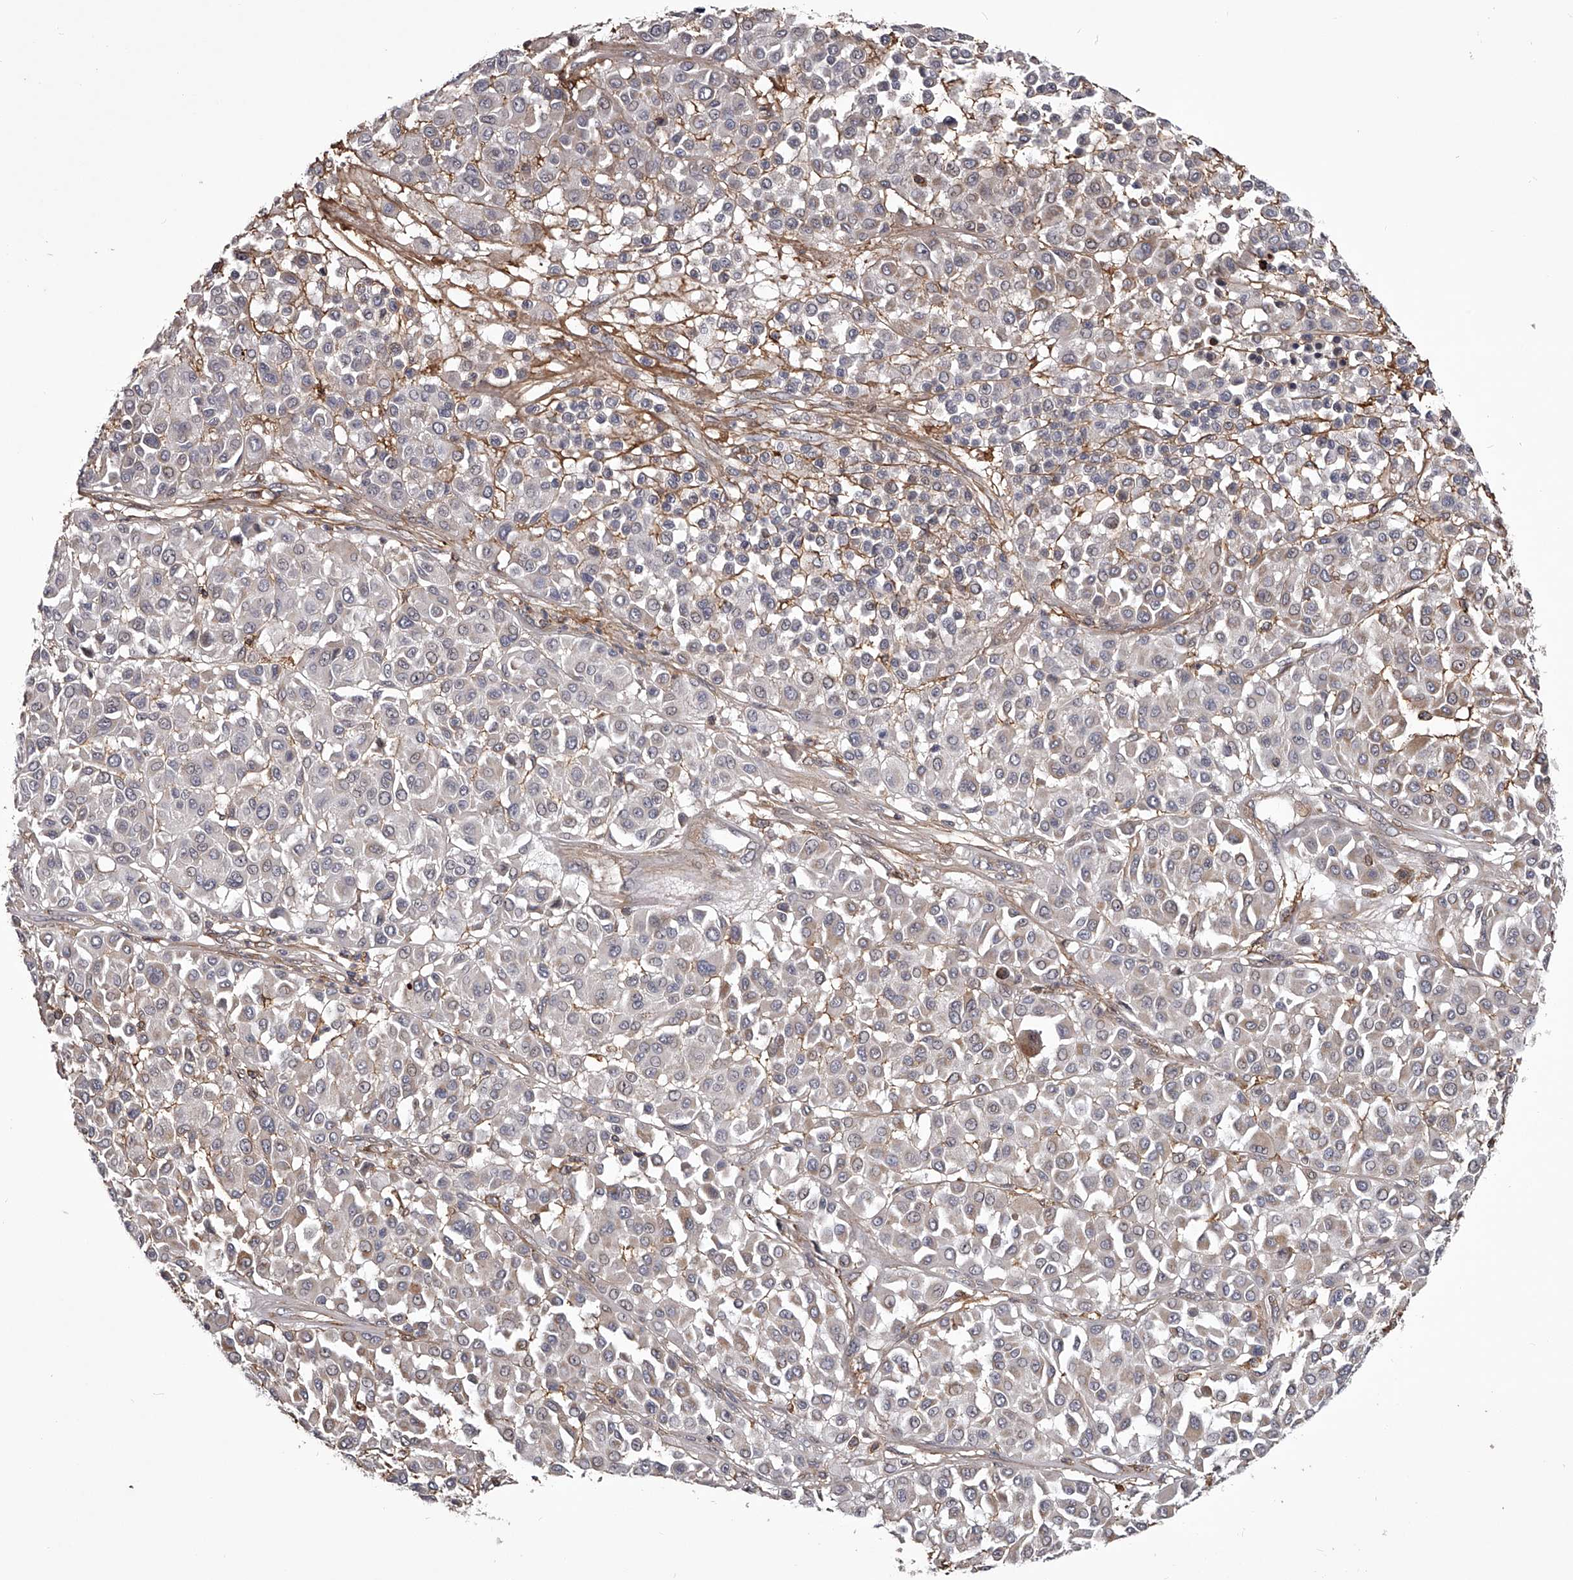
{"staining": {"intensity": "negative", "quantity": "none", "location": "none"}, "tissue": "melanoma", "cell_type": "Tumor cells", "image_type": "cancer", "snomed": [{"axis": "morphology", "description": "Malignant melanoma, Metastatic site"}, {"axis": "topography", "description": "Soft tissue"}], "caption": "This is an IHC image of malignant melanoma (metastatic site). There is no staining in tumor cells.", "gene": "RRP36", "patient": {"sex": "male", "age": 41}}